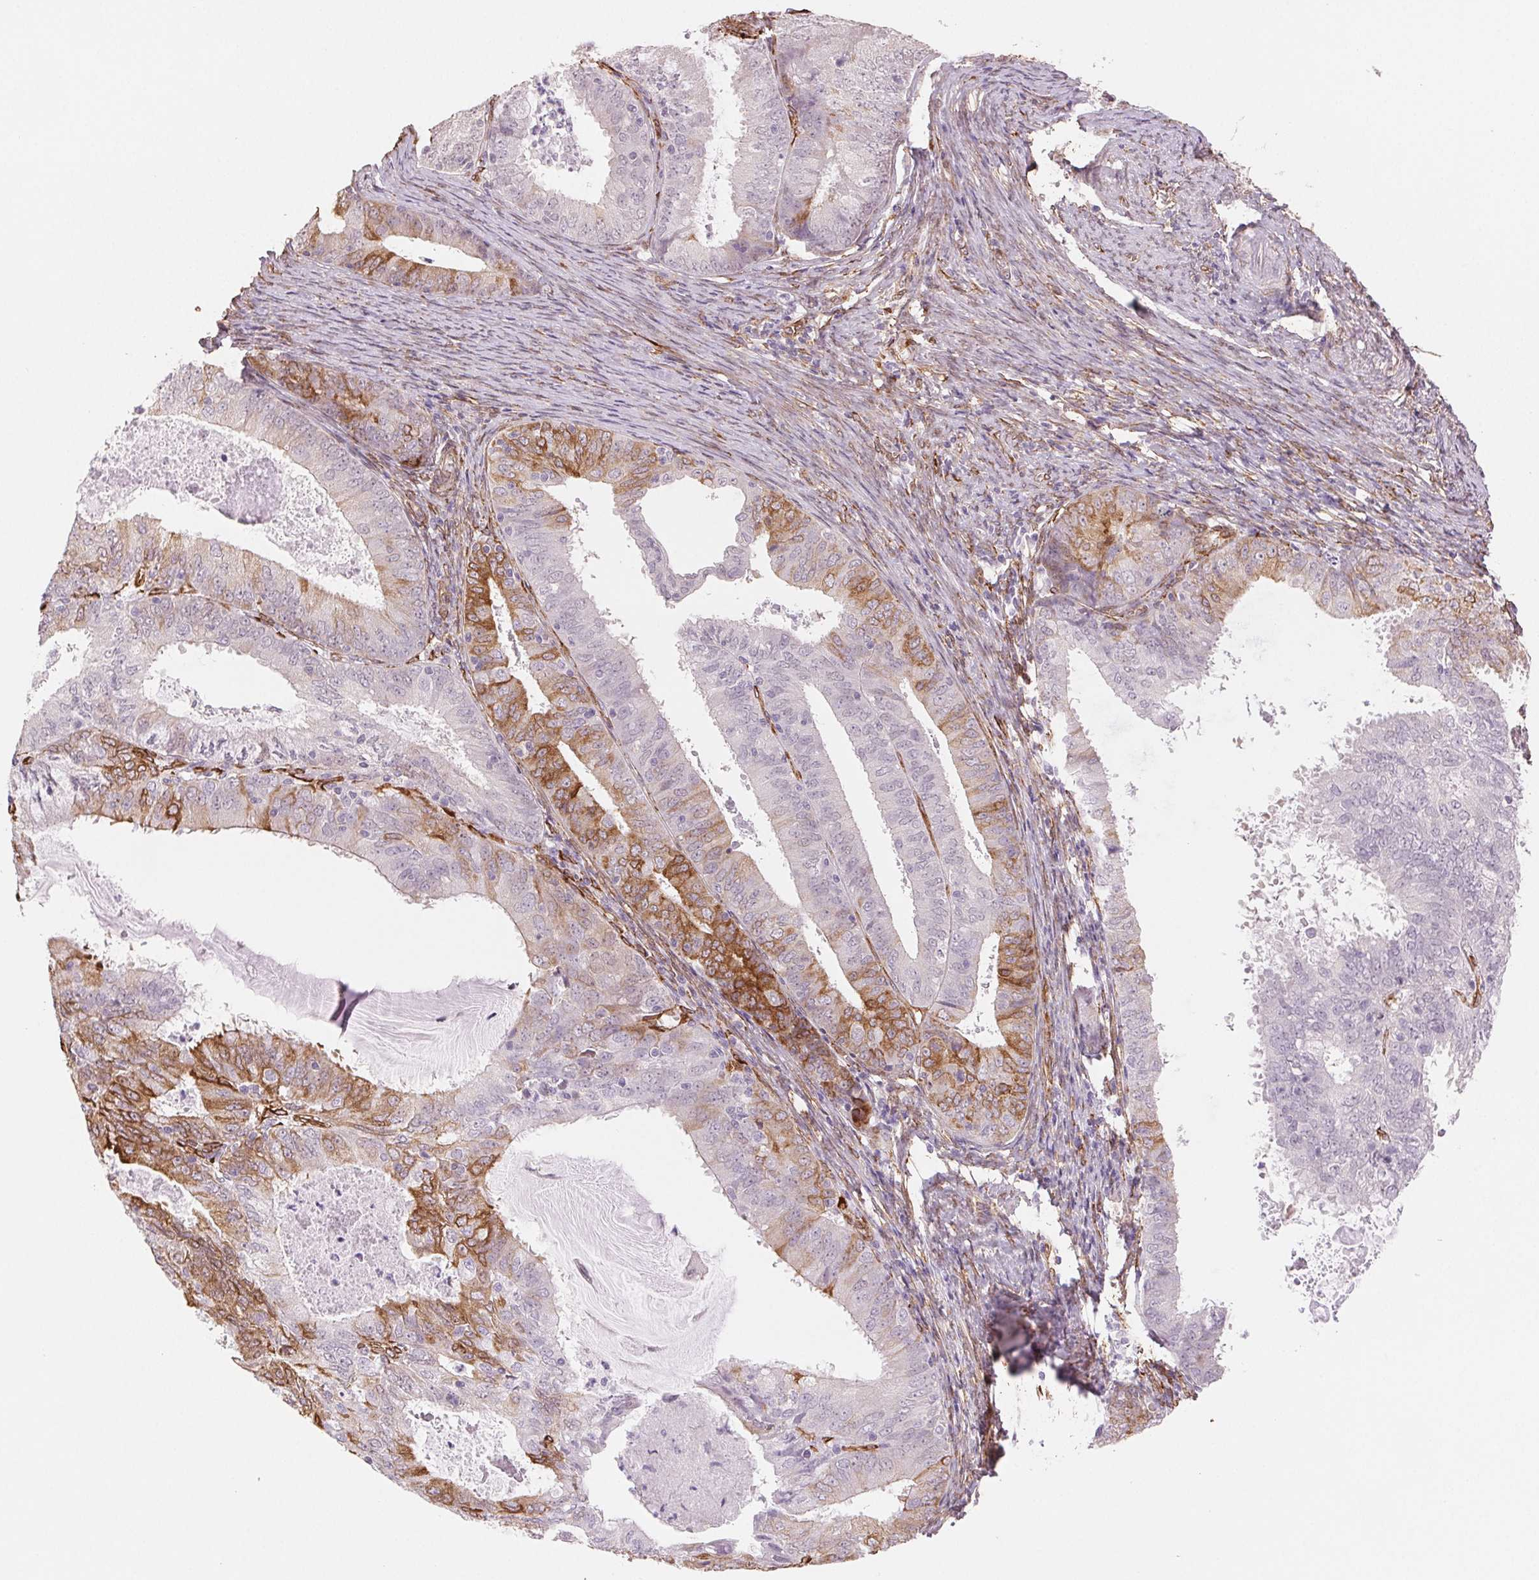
{"staining": {"intensity": "moderate", "quantity": "25%-75%", "location": "cytoplasmic/membranous"}, "tissue": "endometrial cancer", "cell_type": "Tumor cells", "image_type": "cancer", "snomed": [{"axis": "morphology", "description": "Adenocarcinoma, NOS"}, {"axis": "topography", "description": "Endometrium"}], "caption": "The photomicrograph reveals a brown stain indicating the presence of a protein in the cytoplasmic/membranous of tumor cells in endometrial cancer (adenocarcinoma).", "gene": "FKBP10", "patient": {"sex": "female", "age": 57}}